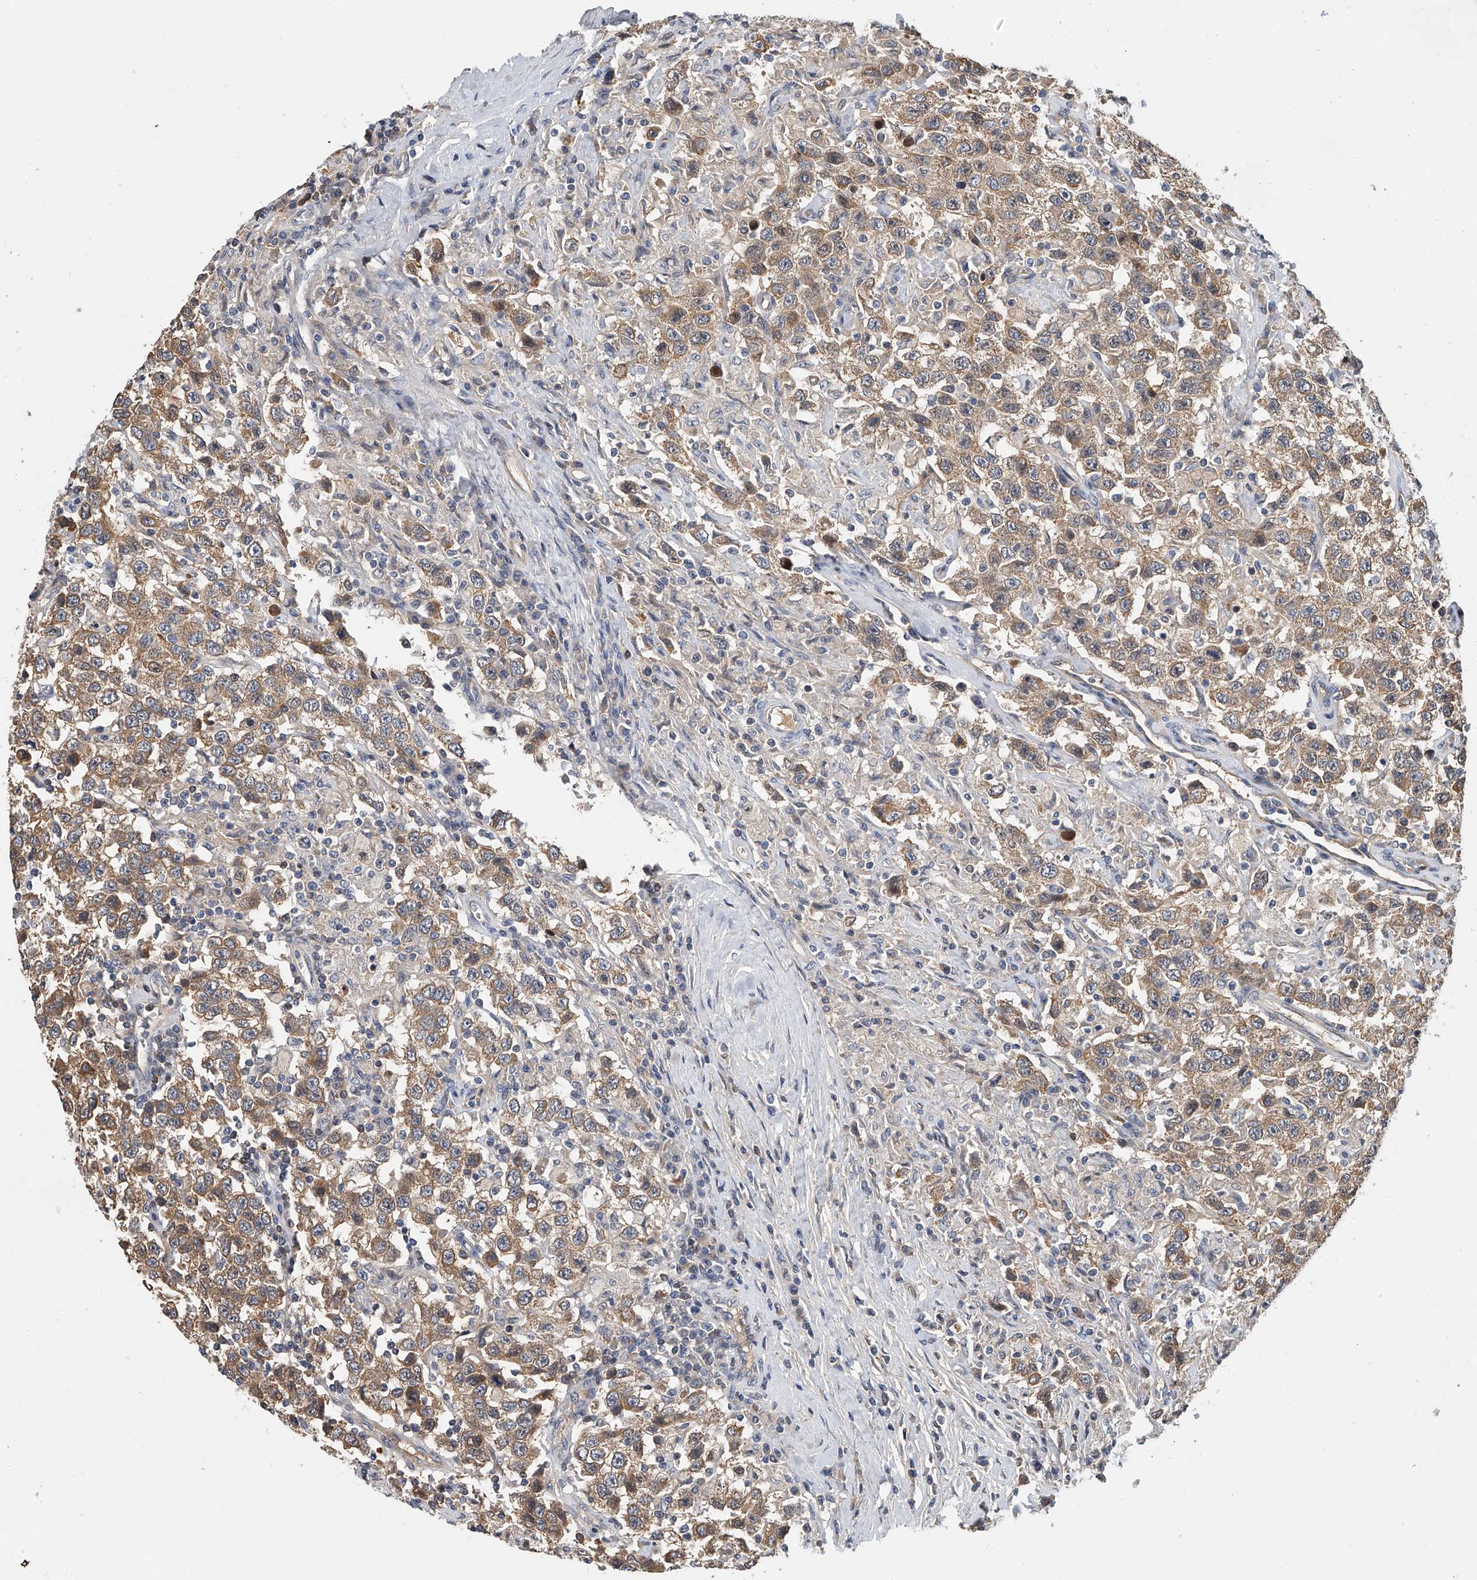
{"staining": {"intensity": "weak", "quantity": ">75%", "location": "cytoplasmic/membranous"}, "tissue": "testis cancer", "cell_type": "Tumor cells", "image_type": "cancer", "snomed": [{"axis": "morphology", "description": "Seminoma, NOS"}, {"axis": "topography", "description": "Testis"}], "caption": "Human testis cancer (seminoma) stained with a protein marker shows weak staining in tumor cells.", "gene": "CD200", "patient": {"sex": "male", "age": 41}}